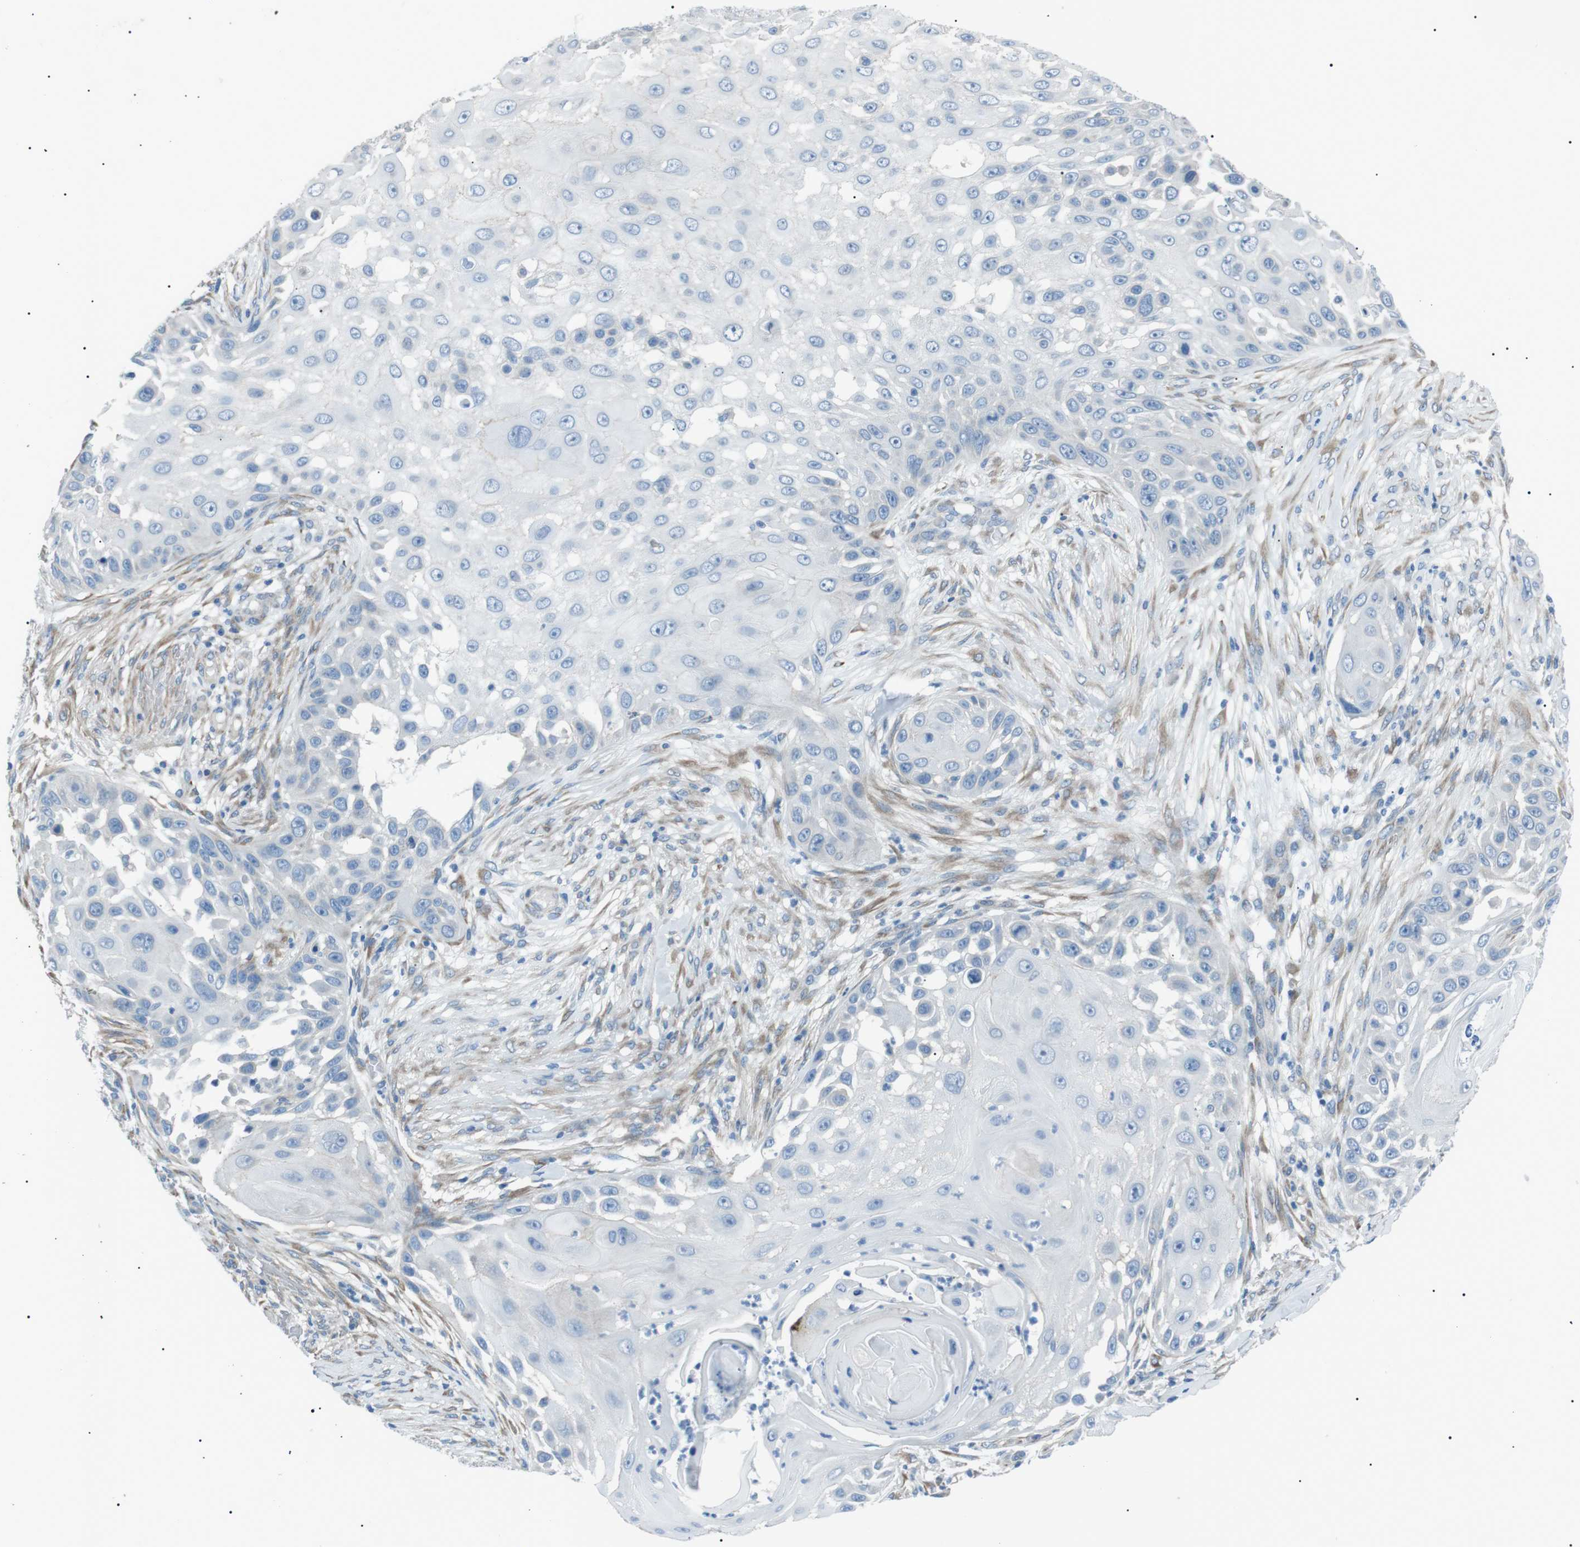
{"staining": {"intensity": "negative", "quantity": "none", "location": "none"}, "tissue": "skin cancer", "cell_type": "Tumor cells", "image_type": "cancer", "snomed": [{"axis": "morphology", "description": "Squamous cell carcinoma, NOS"}, {"axis": "topography", "description": "Skin"}], "caption": "An immunohistochemistry (IHC) image of squamous cell carcinoma (skin) is shown. There is no staining in tumor cells of squamous cell carcinoma (skin).", "gene": "MTARC2", "patient": {"sex": "female", "age": 44}}